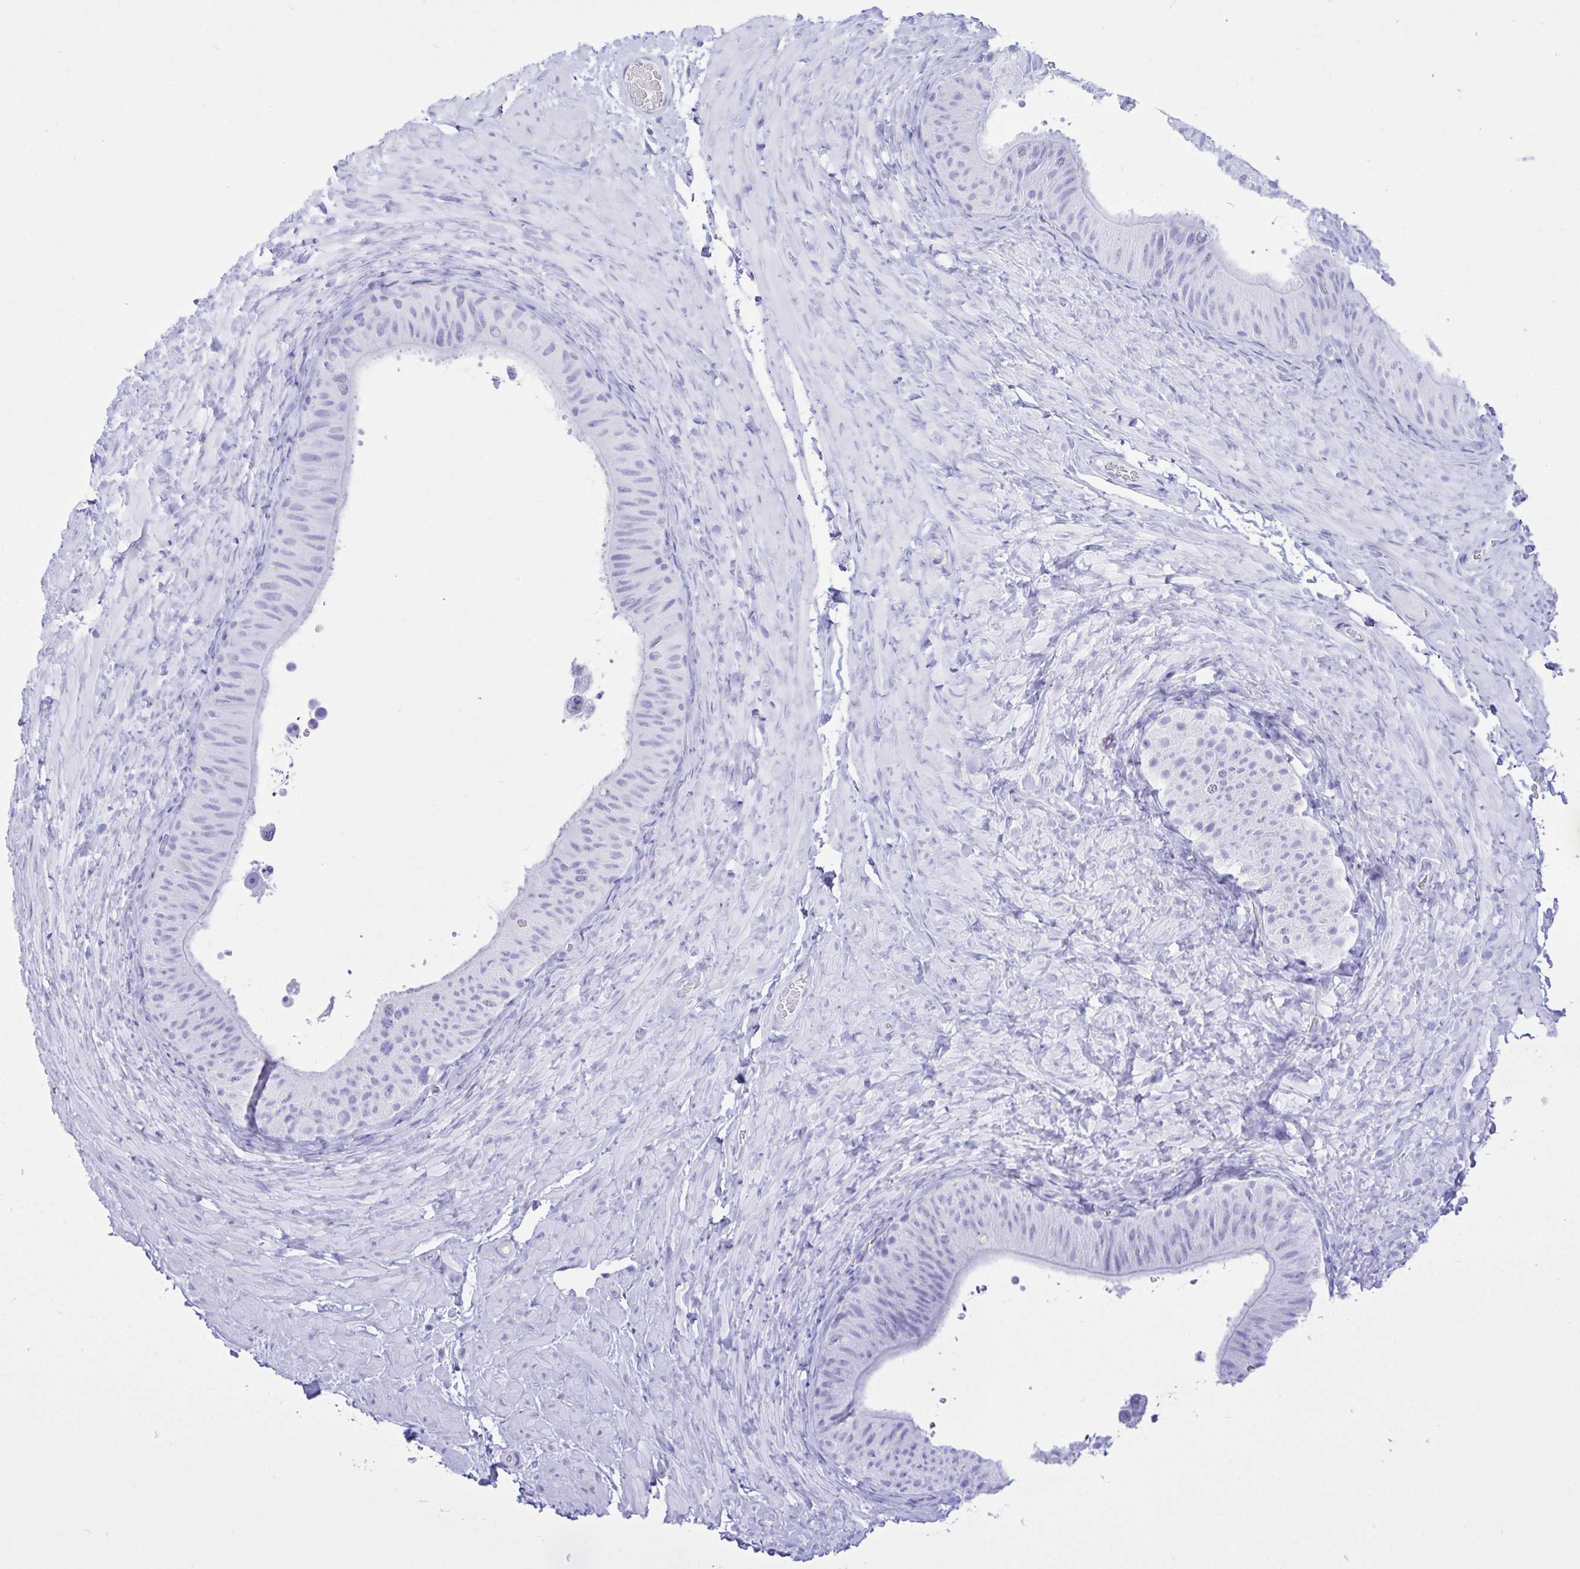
{"staining": {"intensity": "negative", "quantity": "none", "location": "none"}, "tissue": "epididymis", "cell_type": "Glandular cells", "image_type": "normal", "snomed": [{"axis": "morphology", "description": "Normal tissue, NOS"}, {"axis": "topography", "description": "Epididymis, spermatic cord, NOS"}, {"axis": "topography", "description": "Epididymis"}], "caption": "High magnification brightfield microscopy of normal epididymis stained with DAB (3,3'-diaminobenzidine) (brown) and counterstained with hematoxylin (blue): glandular cells show no significant staining. (IHC, brightfield microscopy, high magnification).", "gene": "SELENOV", "patient": {"sex": "male", "age": 31}}